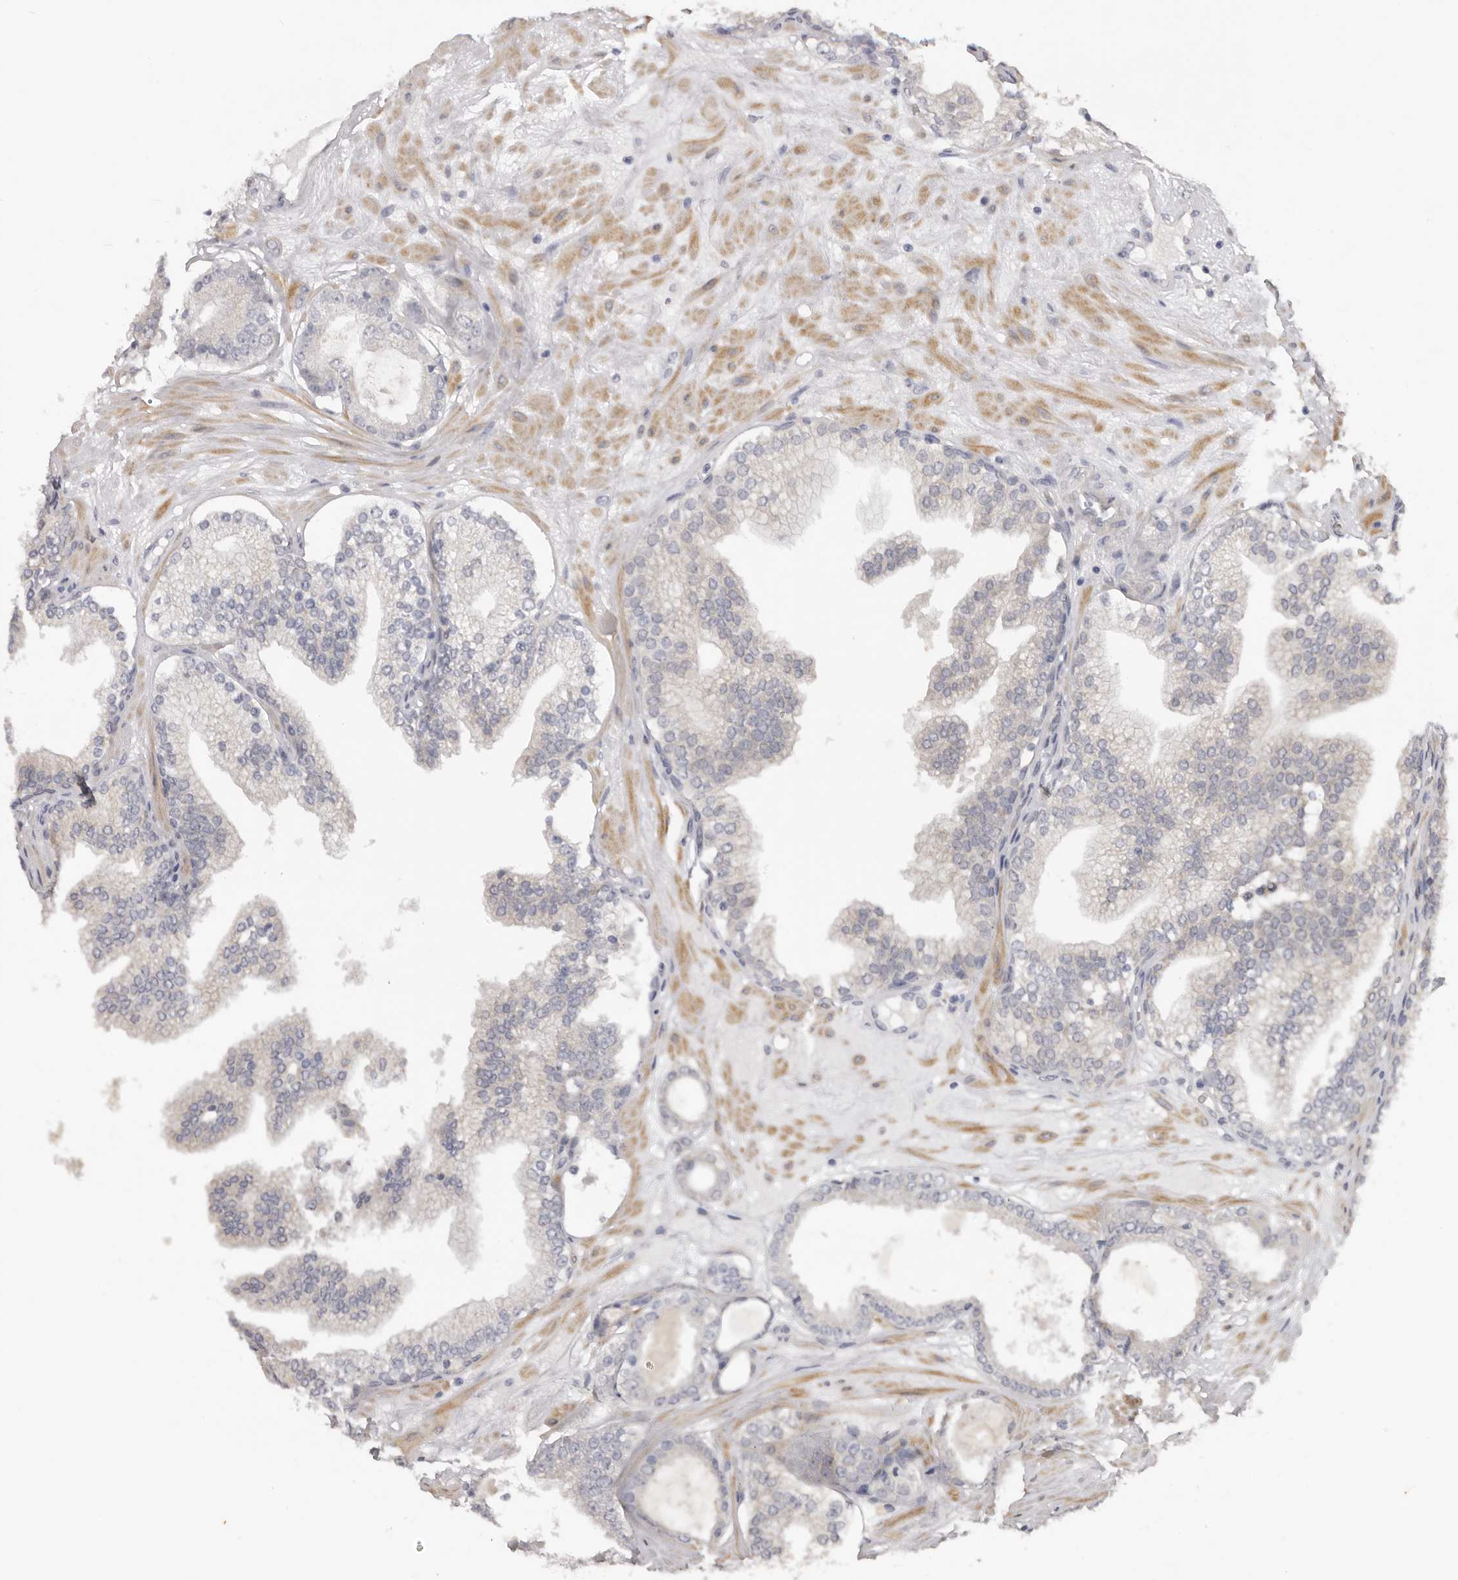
{"staining": {"intensity": "negative", "quantity": "none", "location": "none"}, "tissue": "prostate cancer", "cell_type": "Tumor cells", "image_type": "cancer", "snomed": [{"axis": "morphology", "description": "Adenocarcinoma, High grade"}, {"axis": "topography", "description": "Prostate"}], "caption": "Image shows no protein expression in tumor cells of prostate cancer (adenocarcinoma (high-grade)) tissue. (Stains: DAB immunohistochemistry with hematoxylin counter stain, Microscopy: brightfield microscopy at high magnification).", "gene": "TNR", "patient": {"sex": "male", "age": 68}}